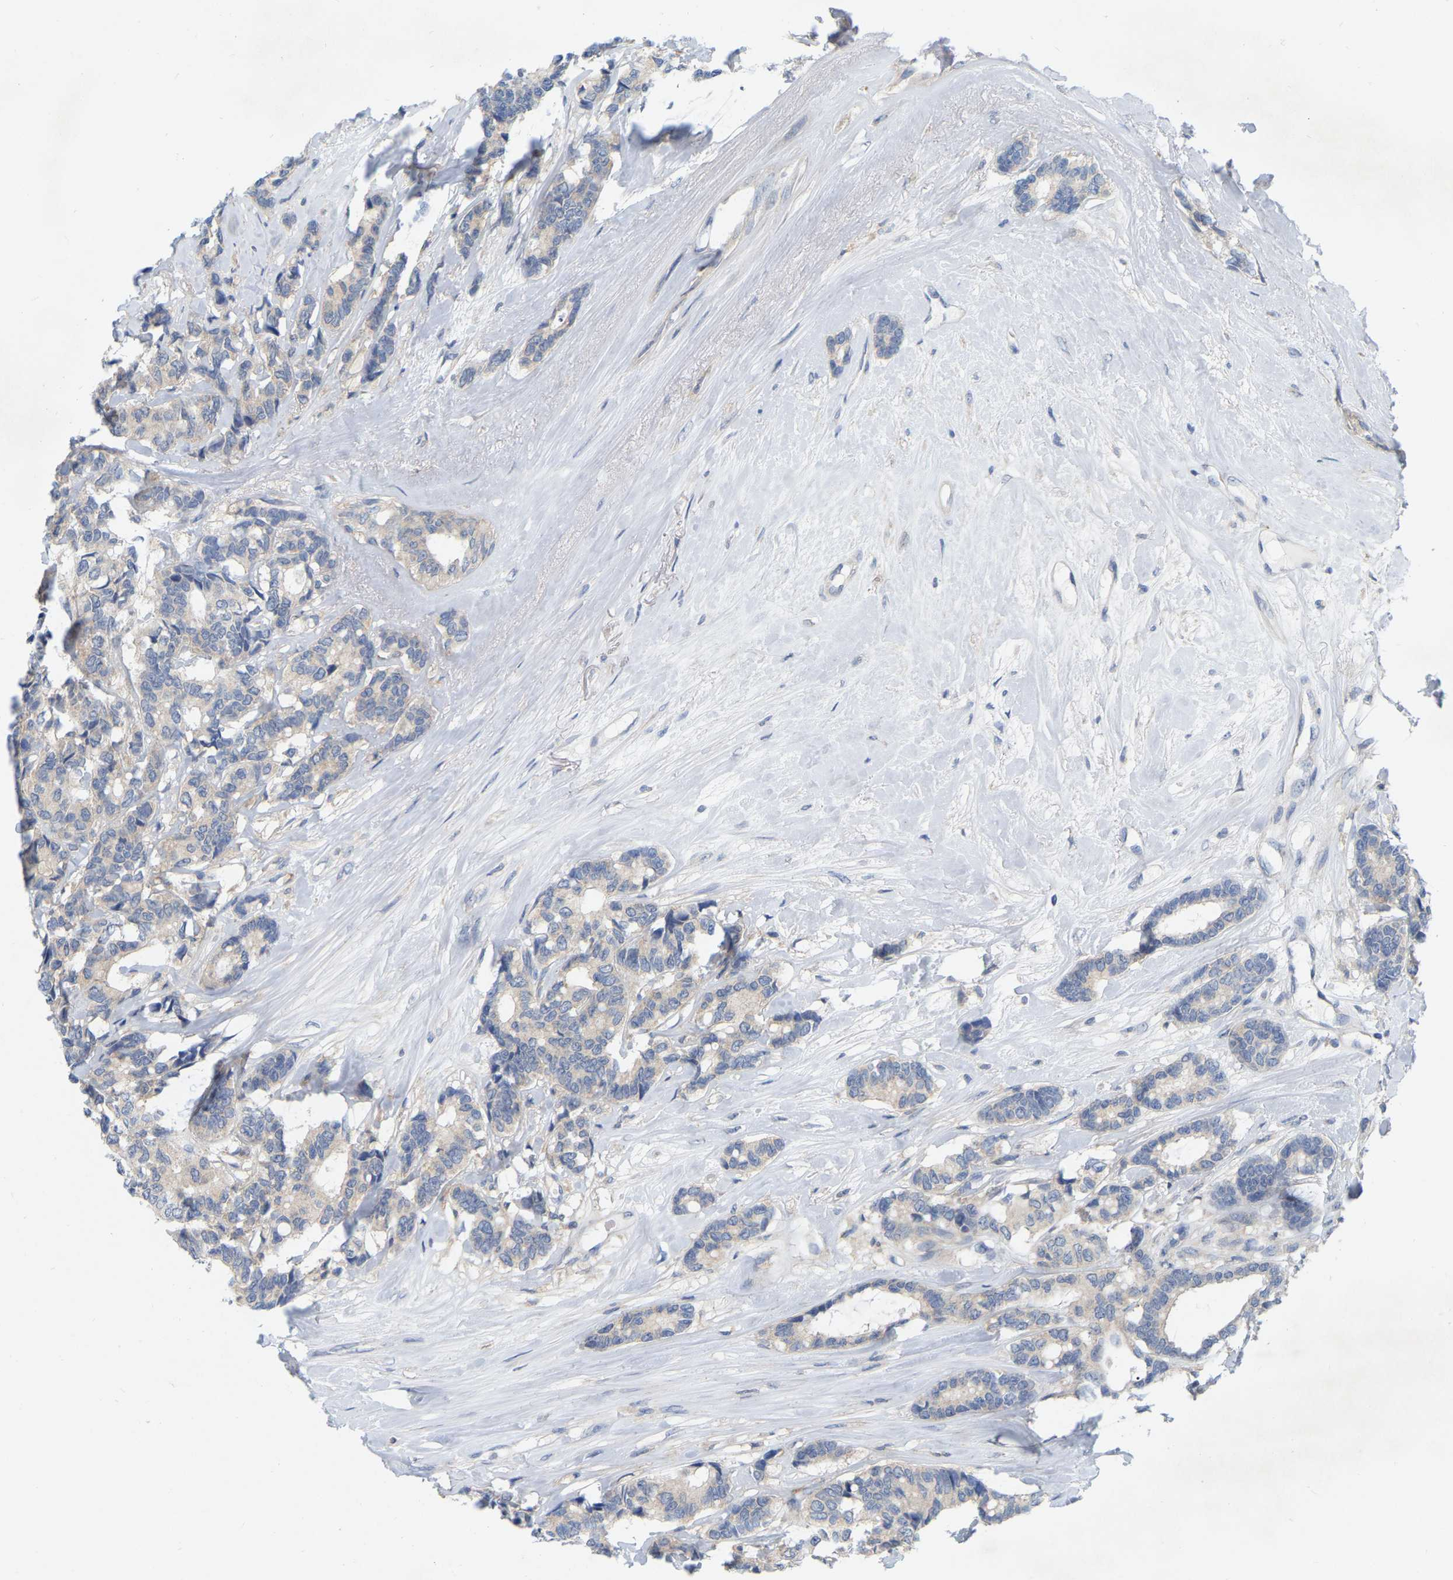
{"staining": {"intensity": "negative", "quantity": "none", "location": "none"}, "tissue": "breast cancer", "cell_type": "Tumor cells", "image_type": "cancer", "snomed": [{"axis": "morphology", "description": "Duct carcinoma"}, {"axis": "topography", "description": "Breast"}], "caption": "Tumor cells show no significant protein staining in infiltrating ductal carcinoma (breast).", "gene": "WIPI2", "patient": {"sex": "female", "age": 87}}